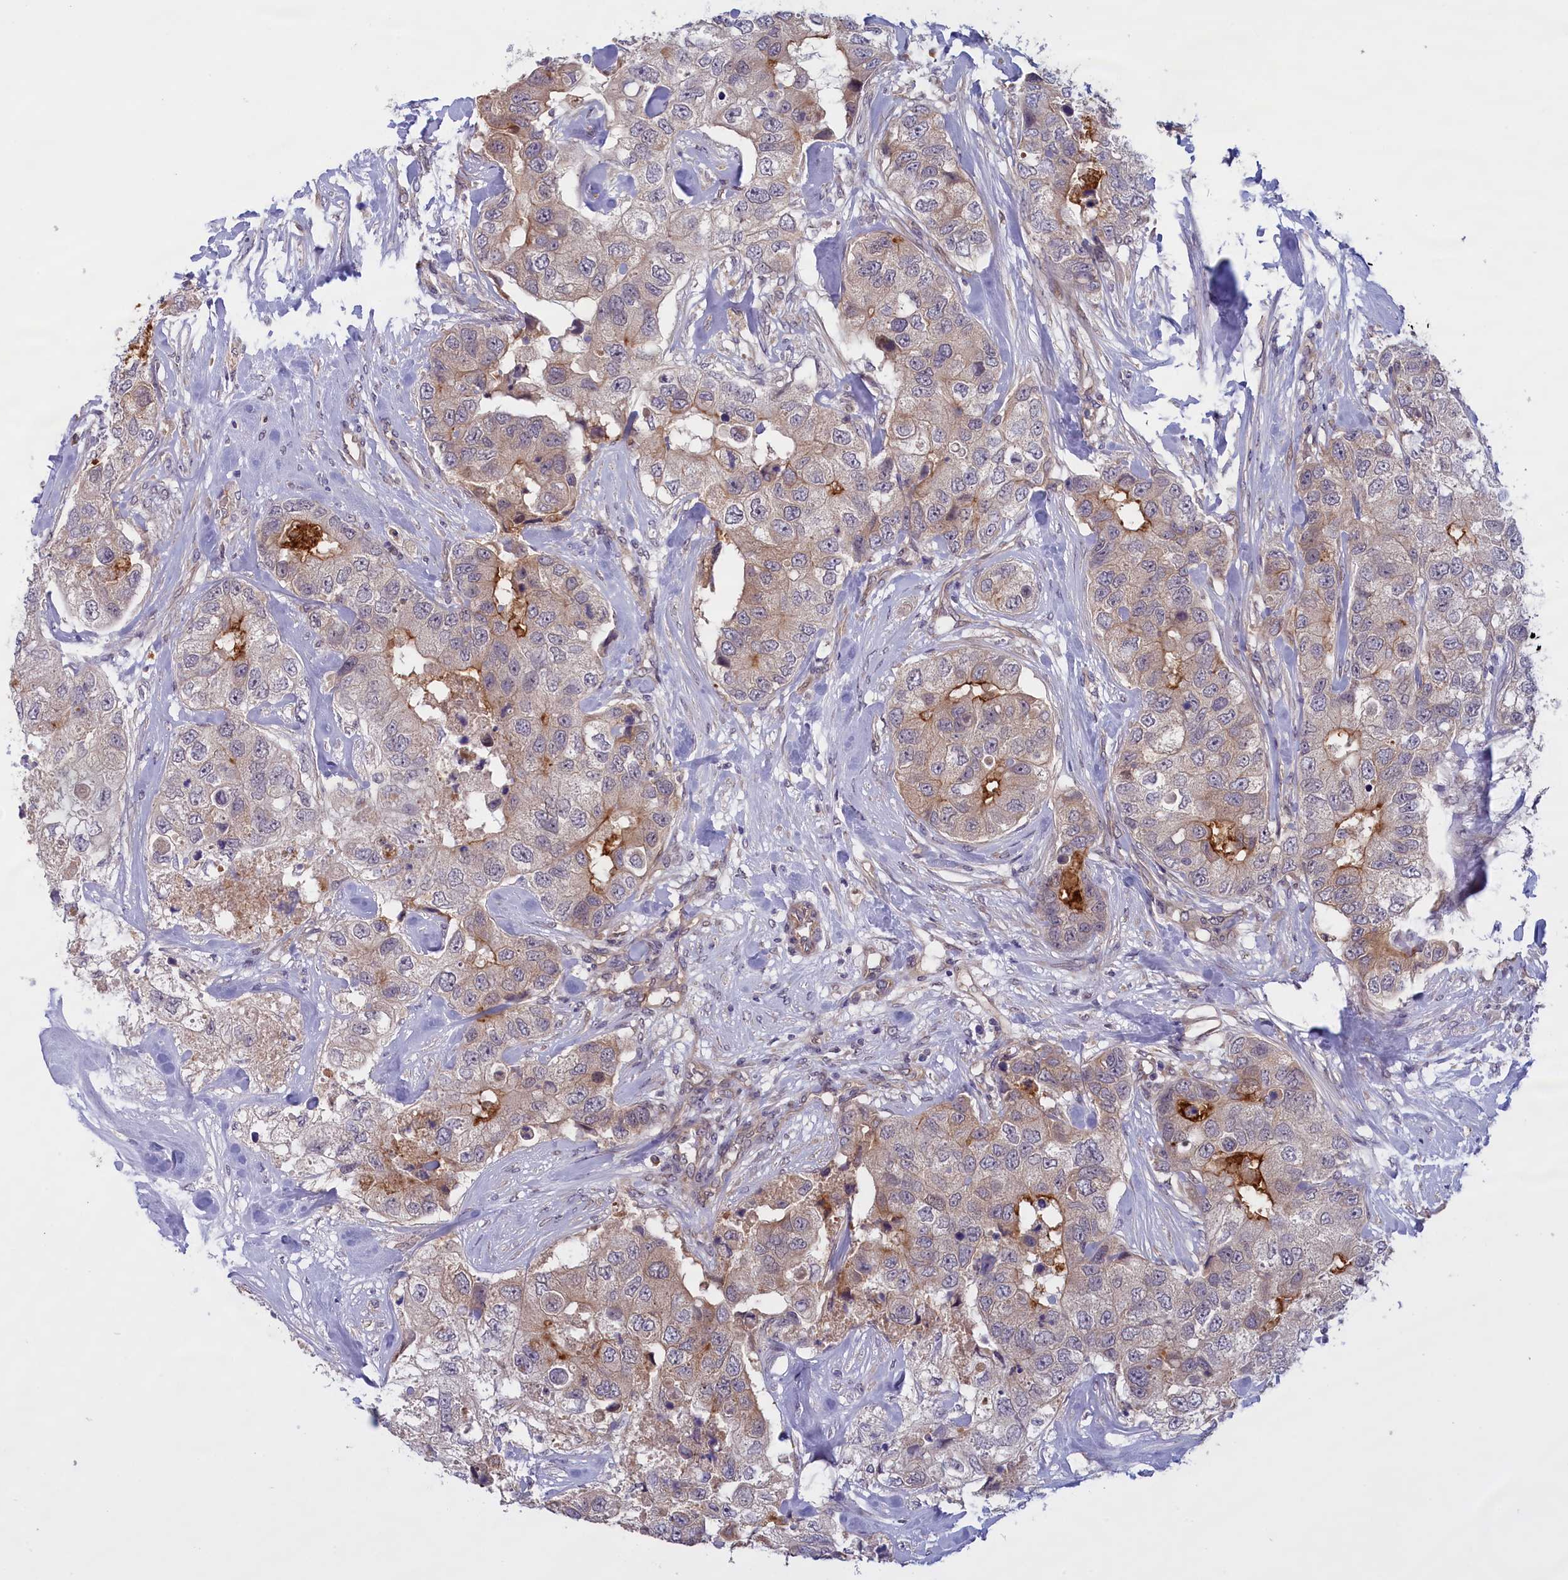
{"staining": {"intensity": "moderate", "quantity": "<25%", "location": "cytoplasmic/membranous"}, "tissue": "breast cancer", "cell_type": "Tumor cells", "image_type": "cancer", "snomed": [{"axis": "morphology", "description": "Duct carcinoma"}, {"axis": "topography", "description": "Breast"}], "caption": "IHC of human invasive ductal carcinoma (breast) demonstrates low levels of moderate cytoplasmic/membranous staining in approximately <25% of tumor cells. The protein is stained brown, and the nuclei are stained in blue (DAB IHC with brightfield microscopy, high magnification).", "gene": "IGFALS", "patient": {"sex": "female", "age": 62}}